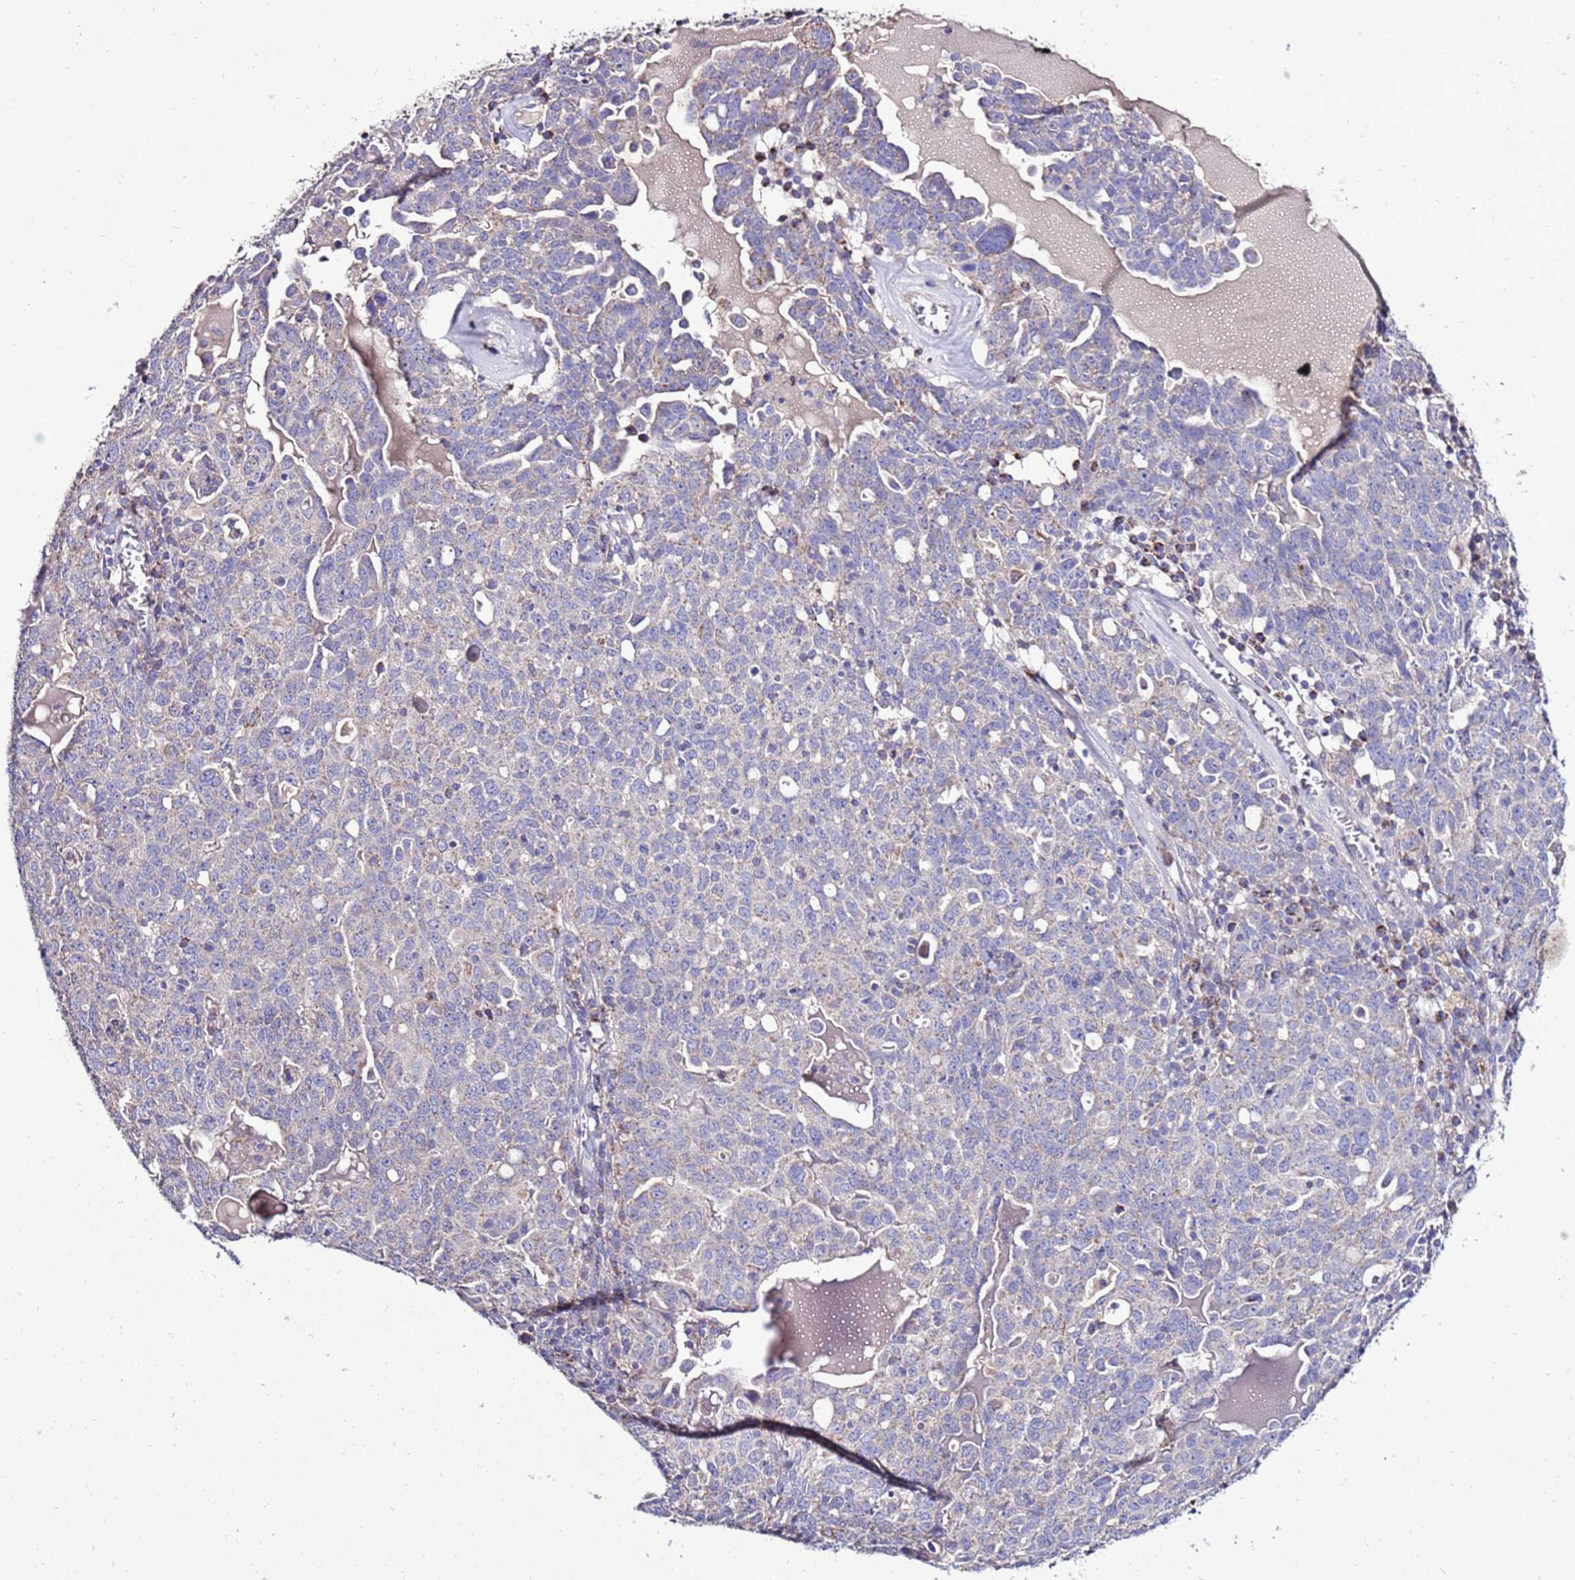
{"staining": {"intensity": "weak", "quantity": "<25%", "location": "cytoplasmic/membranous"}, "tissue": "ovarian cancer", "cell_type": "Tumor cells", "image_type": "cancer", "snomed": [{"axis": "morphology", "description": "Carcinoma, endometroid"}, {"axis": "topography", "description": "Ovary"}], "caption": "A high-resolution micrograph shows immunohistochemistry staining of ovarian cancer, which exhibits no significant staining in tumor cells. (Immunohistochemistry (ihc), brightfield microscopy, high magnification).", "gene": "TMEM106C", "patient": {"sex": "female", "age": 62}}